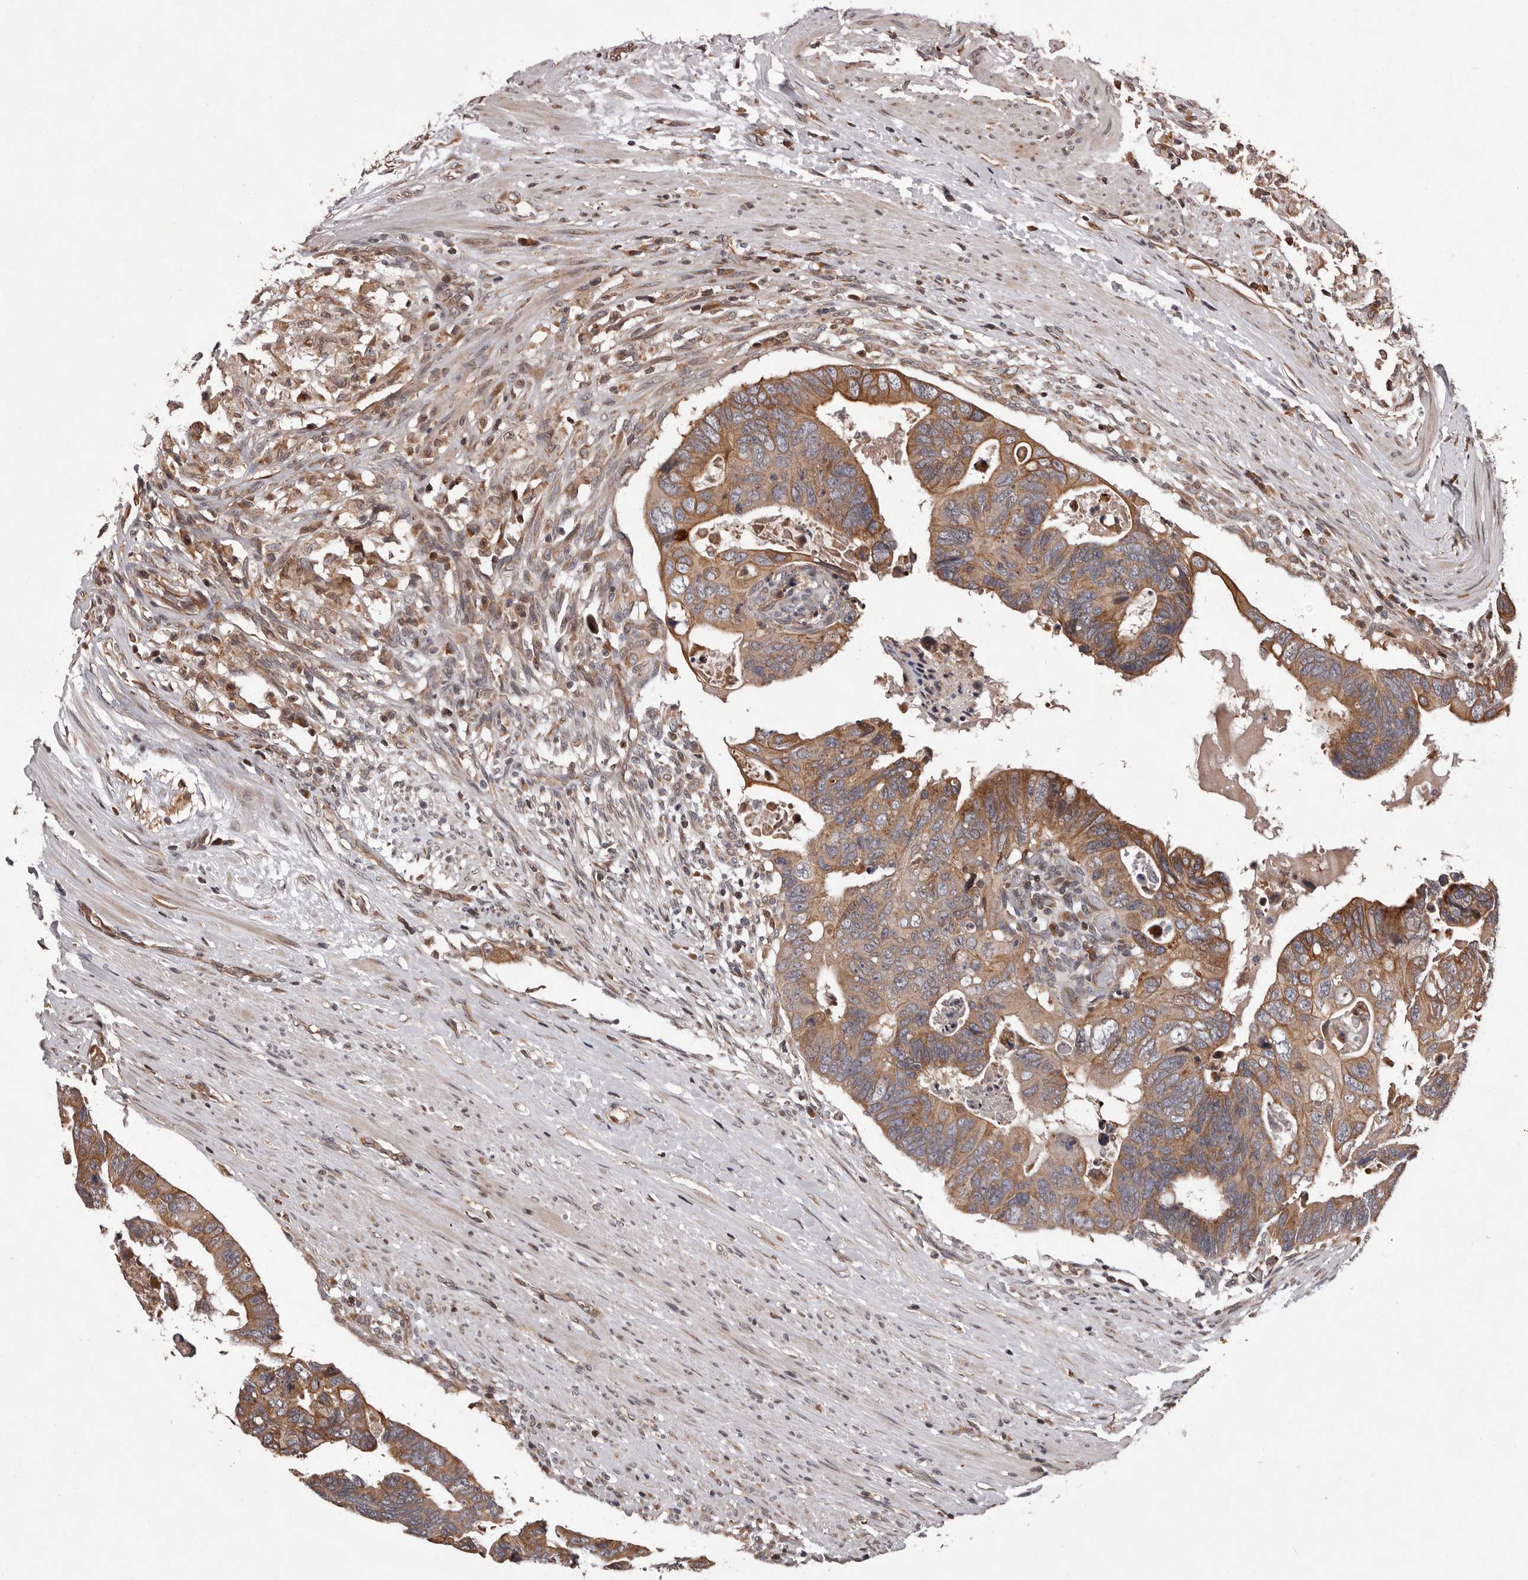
{"staining": {"intensity": "moderate", "quantity": ">75%", "location": "cytoplasmic/membranous"}, "tissue": "colorectal cancer", "cell_type": "Tumor cells", "image_type": "cancer", "snomed": [{"axis": "morphology", "description": "Adenocarcinoma, NOS"}, {"axis": "topography", "description": "Rectum"}], "caption": "Adenocarcinoma (colorectal) was stained to show a protein in brown. There is medium levels of moderate cytoplasmic/membranous positivity in approximately >75% of tumor cells. (DAB = brown stain, brightfield microscopy at high magnification).", "gene": "GADD45B", "patient": {"sex": "male", "age": 53}}